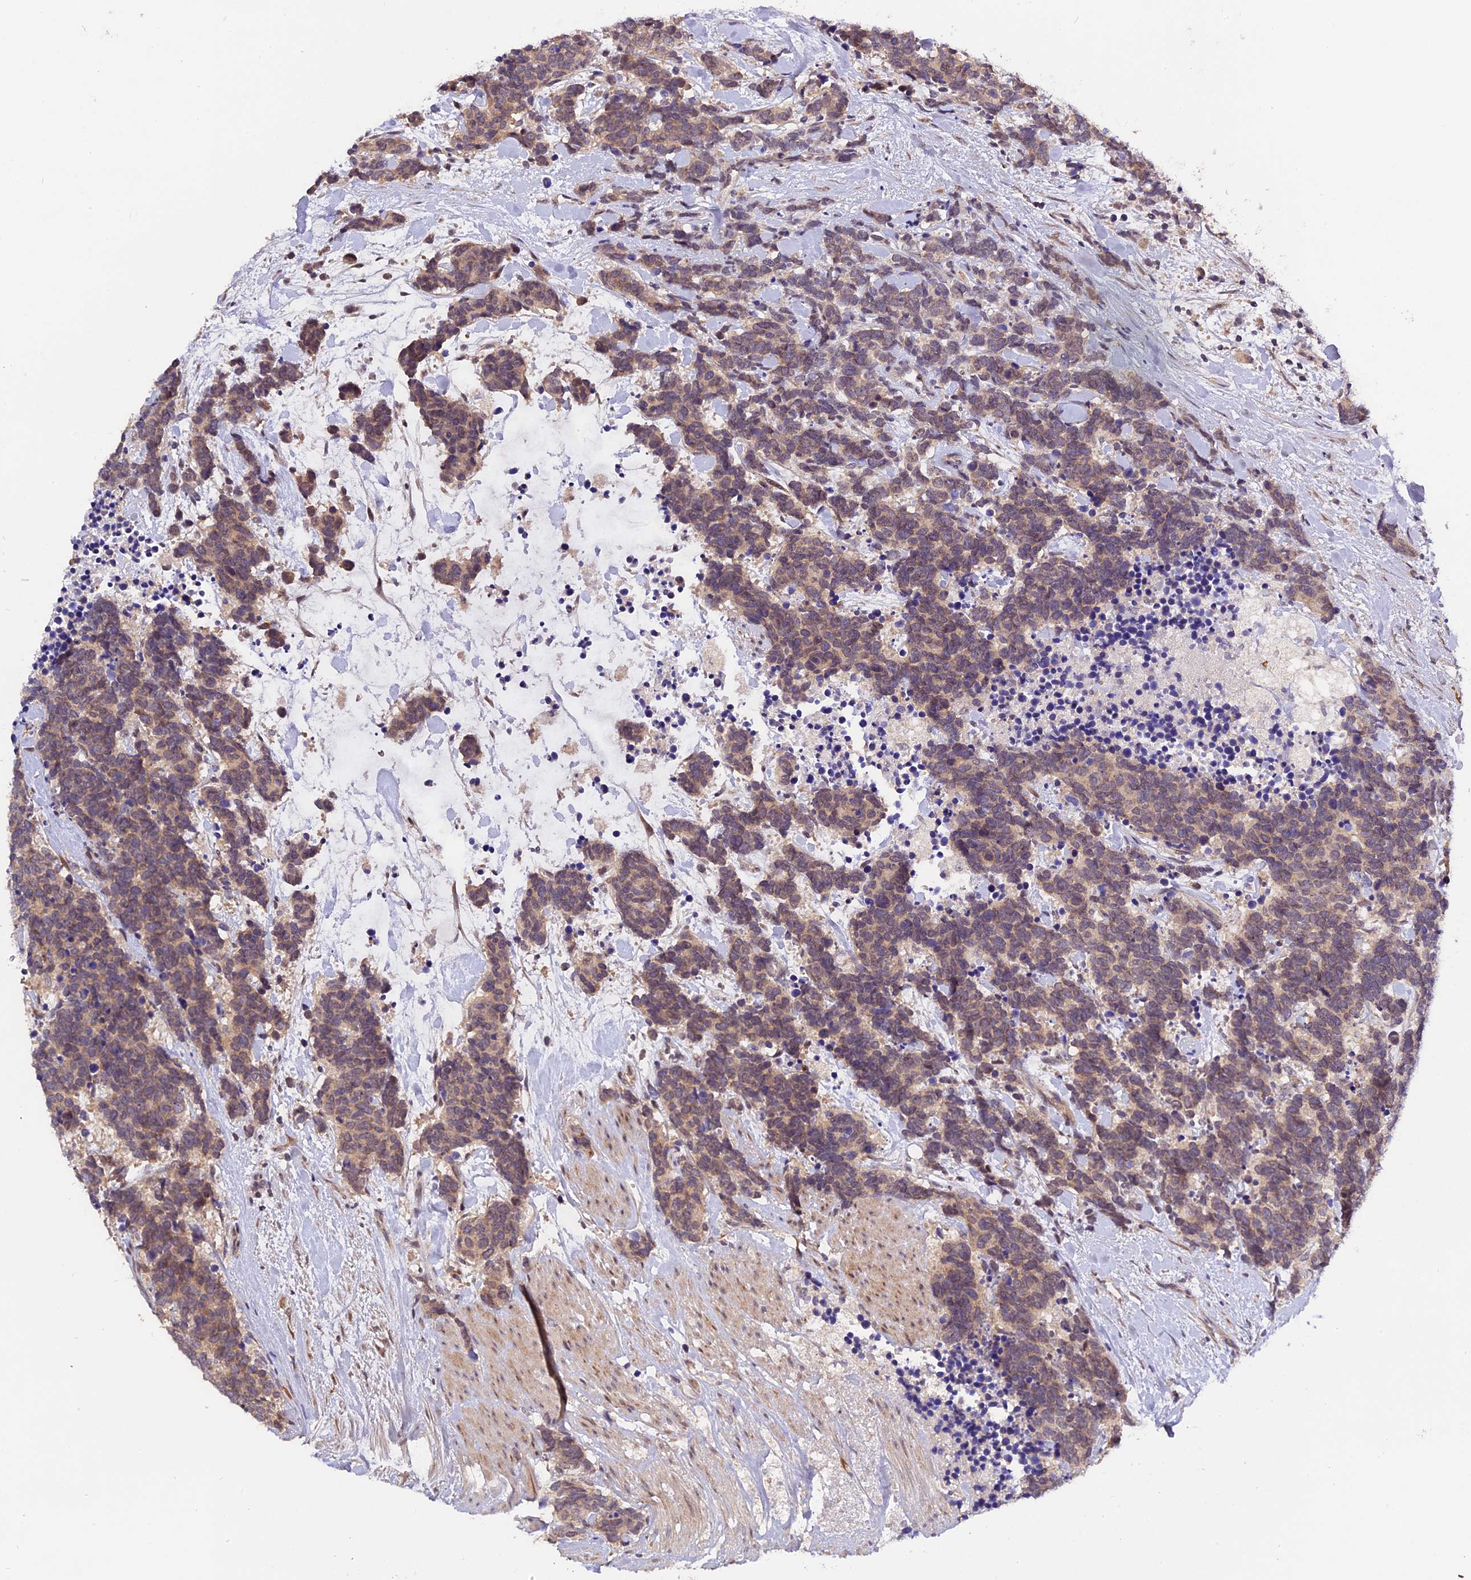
{"staining": {"intensity": "weak", "quantity": ">75%", "location": "cytoplasmic/membranous"}, "tissue": "carcinoid", "cell_type": "Tumor cells", "image_type": "cancer", "snomed": [{"axis": "morphology", "description": "Carcinoma, NOS"}, {"axis": "morphology", "description": "Carcinoid, malignant, NOS"}, {"axis": "topography", "description": "Prostate"}], "caption": "Weak cytoplasmic/membranous staining is identified in approximately >75% of tumor cells in carcinoid.", "gene": "TRMT1", "patient": {"sex": "male", "age": 57}}